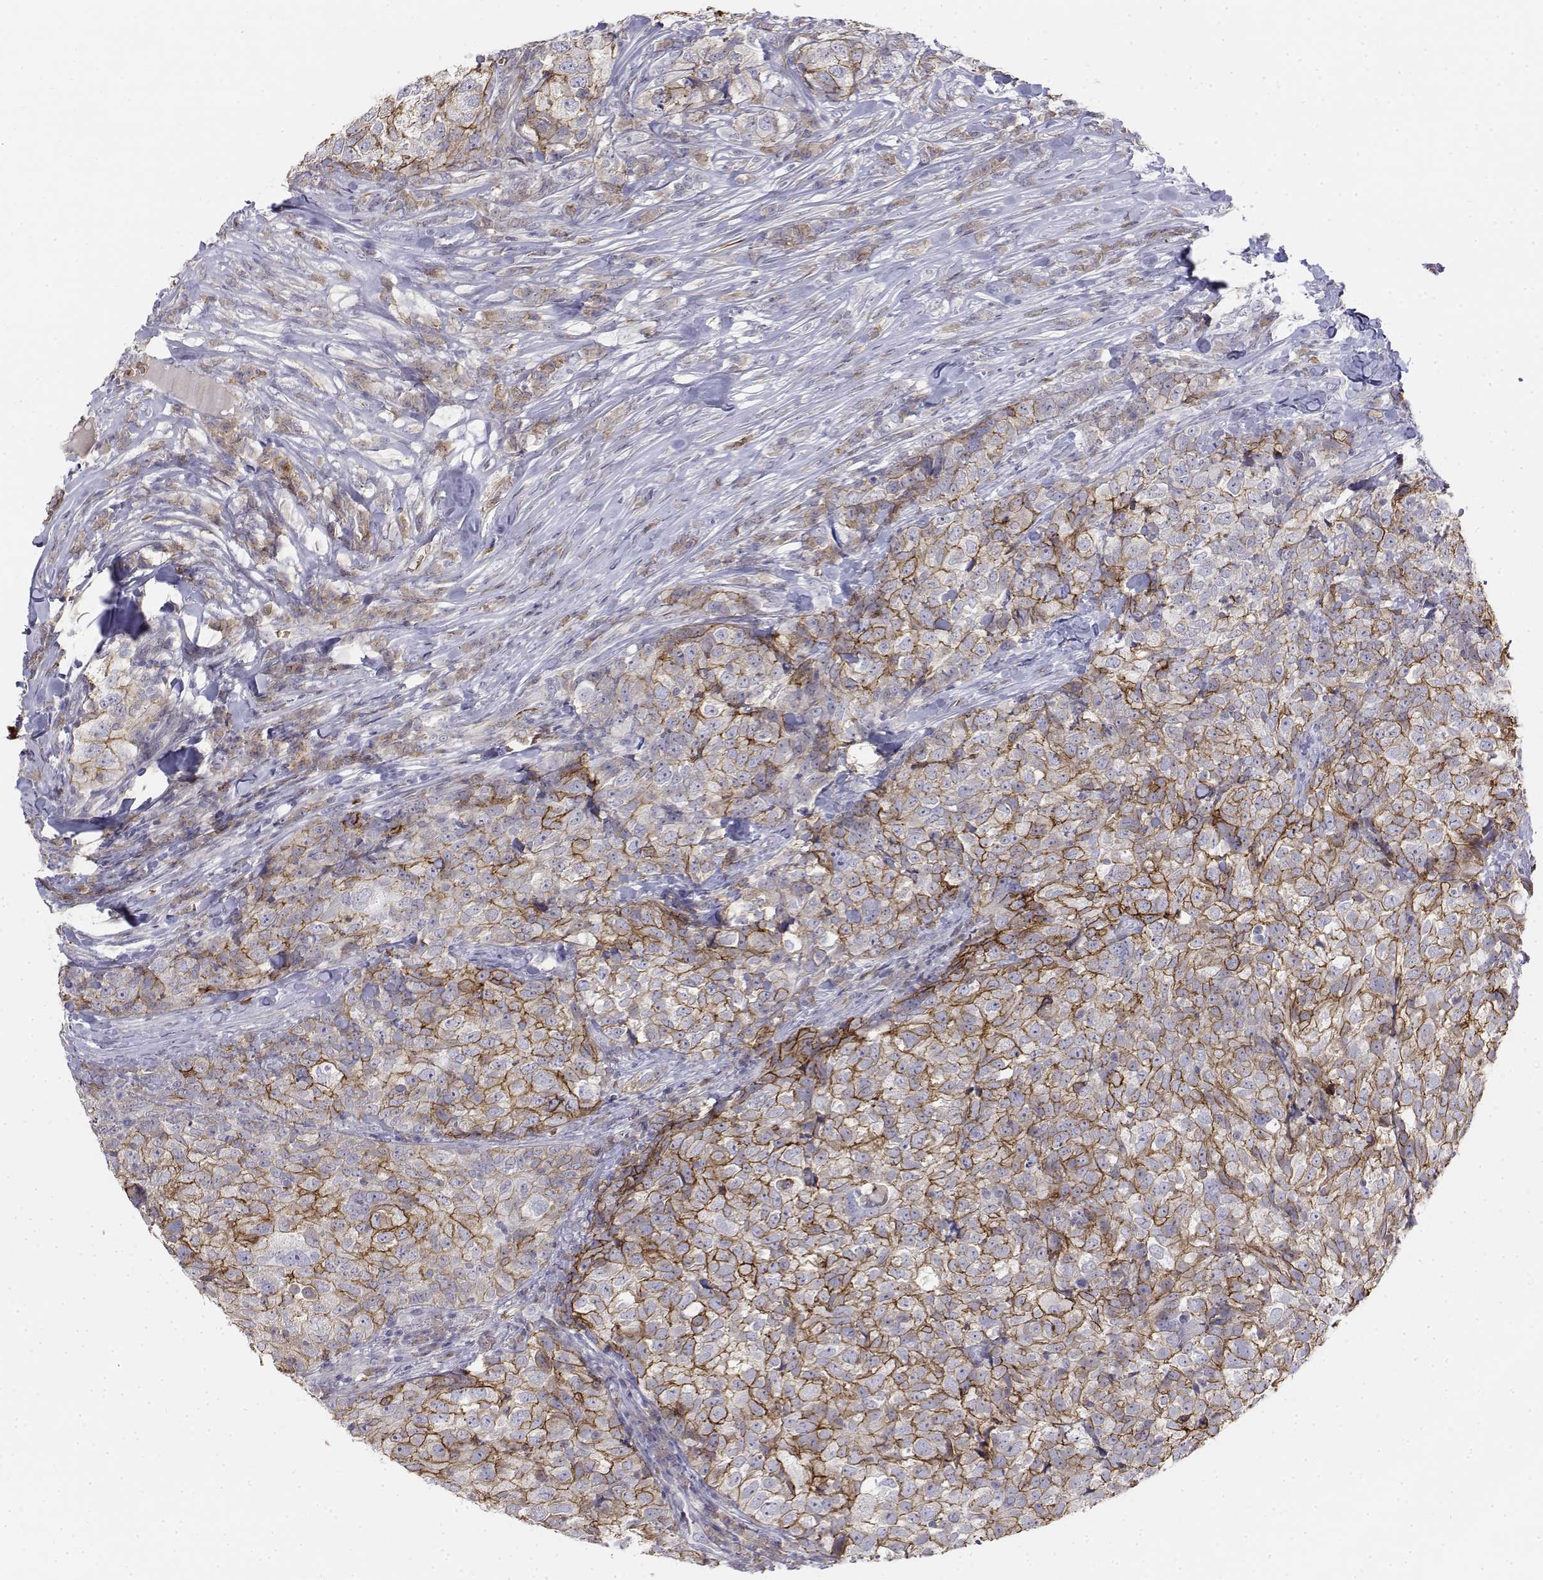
{"staining": {"intensity": "moderate", "quantity": "25%-75%", "location": "cytoplasmic/membranous"}, "tissue": "breast cancer", "cell_type": "Tumor cells", "image_type": "cancer", "snomed": [{"axis": "morphology", "description": "Duct carcinoma"}, {"axis": "topography", "description": "Breast"}], "caption": "A high-resolution micrograph shows IHC staining of breast cancer (invasive ductal carcinoma), which demonstrates moderate cytoplasmic/membranous positivity in approximately 25%-75% of tumor cells.", "gene": "CADM1", "patient": {"sex": "female", "age": 30}}